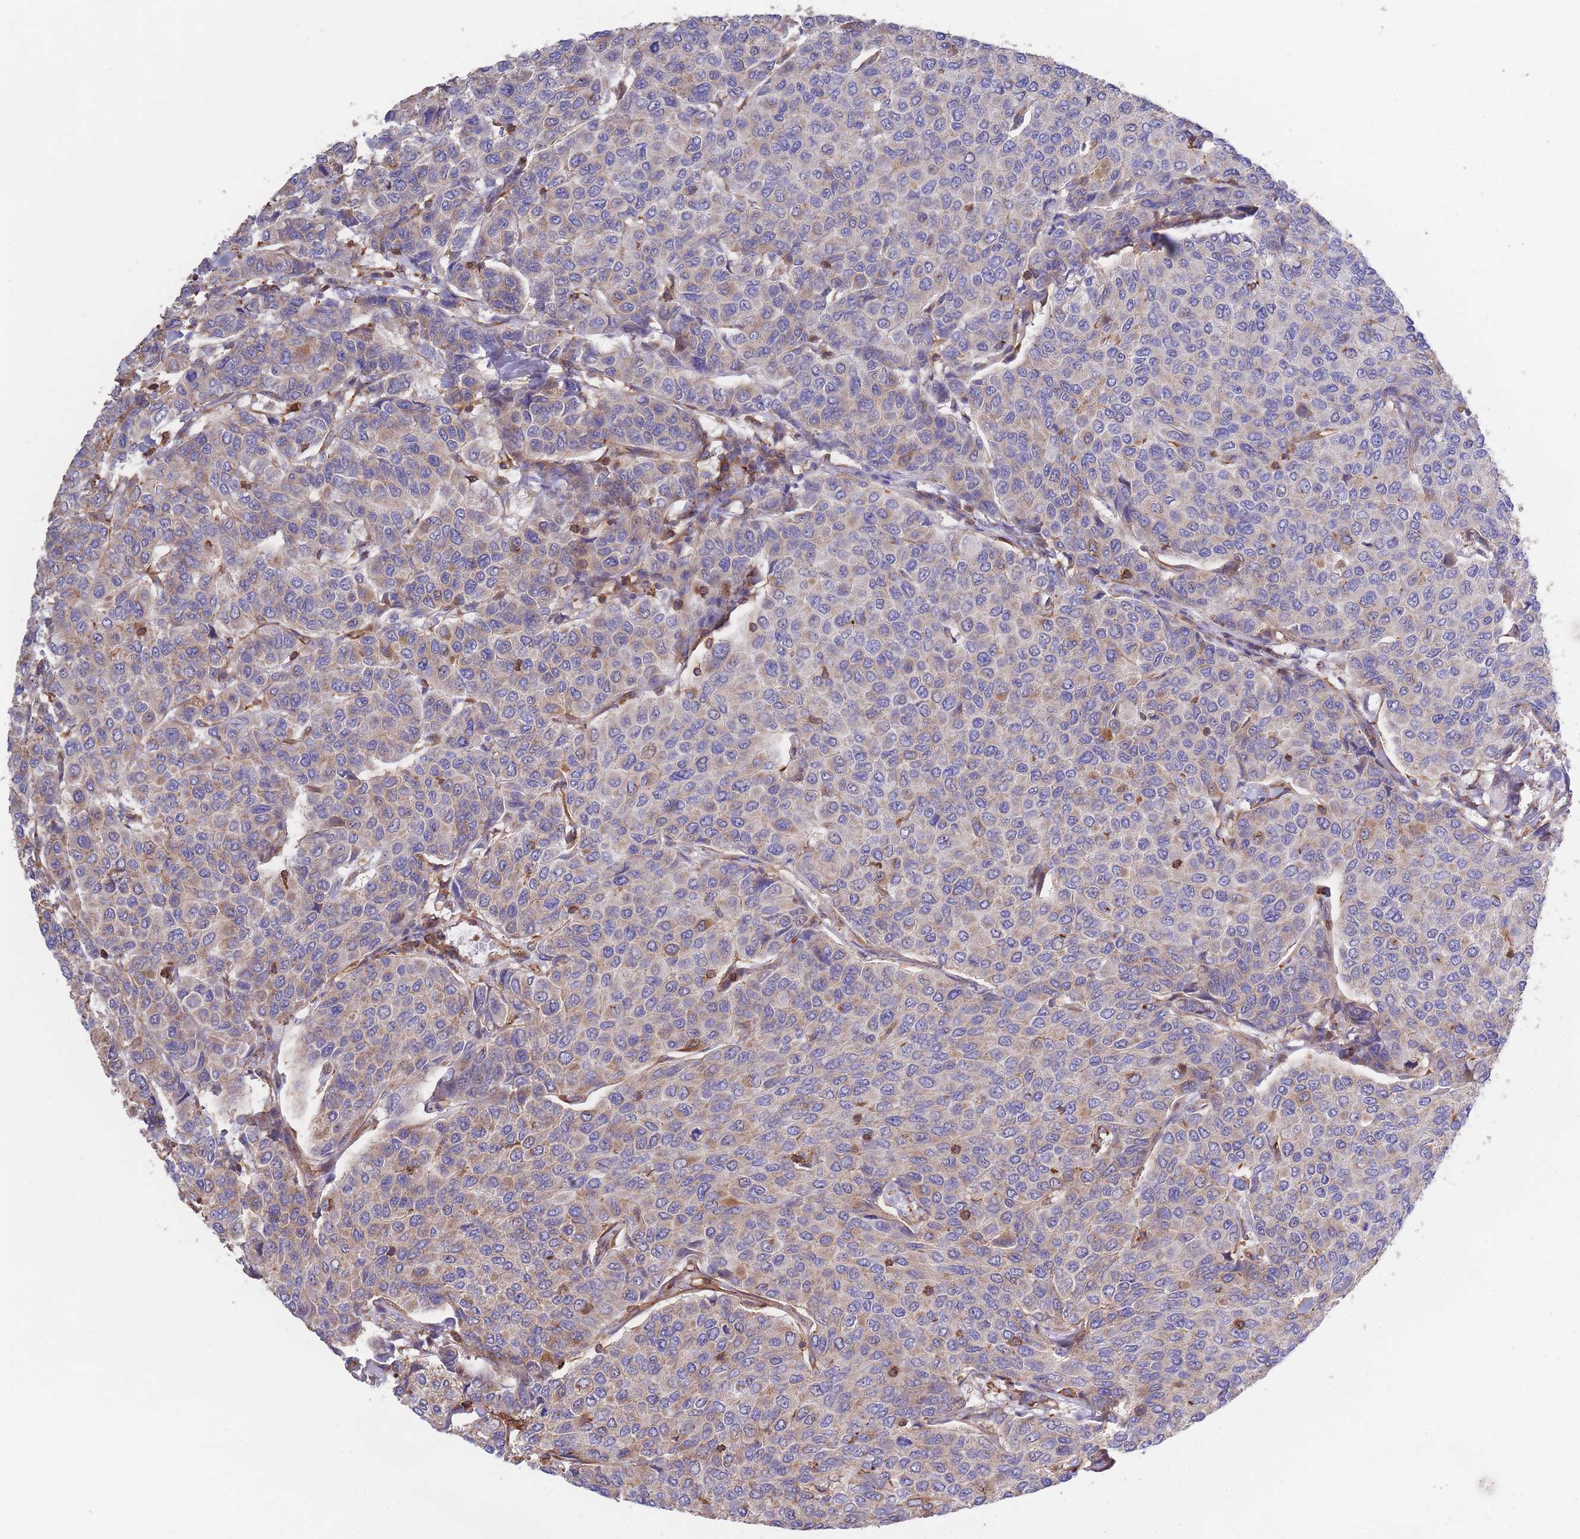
{"staining": {"intensity": "weak", "quantity": "25%-75%", "location": "cytoplasmic/membranous"}, "tissue": "breast cancer", "cell_type": "Tumor cells", "image_type": "cancer", "snomed": [{"axis": "morphology", "description": "Duct carcinoma"}, {"axis": "topography", "description": "Breast"}], "caption": "Breast infiltrating ductal carcinoma stained for a protein (brown) displays weak cytoplasmic/membranous positive positivity in about 25%-75% of tumor cells.", "gene": "LRRN4CL", "patient": {"sex": "female", "age": 55}}